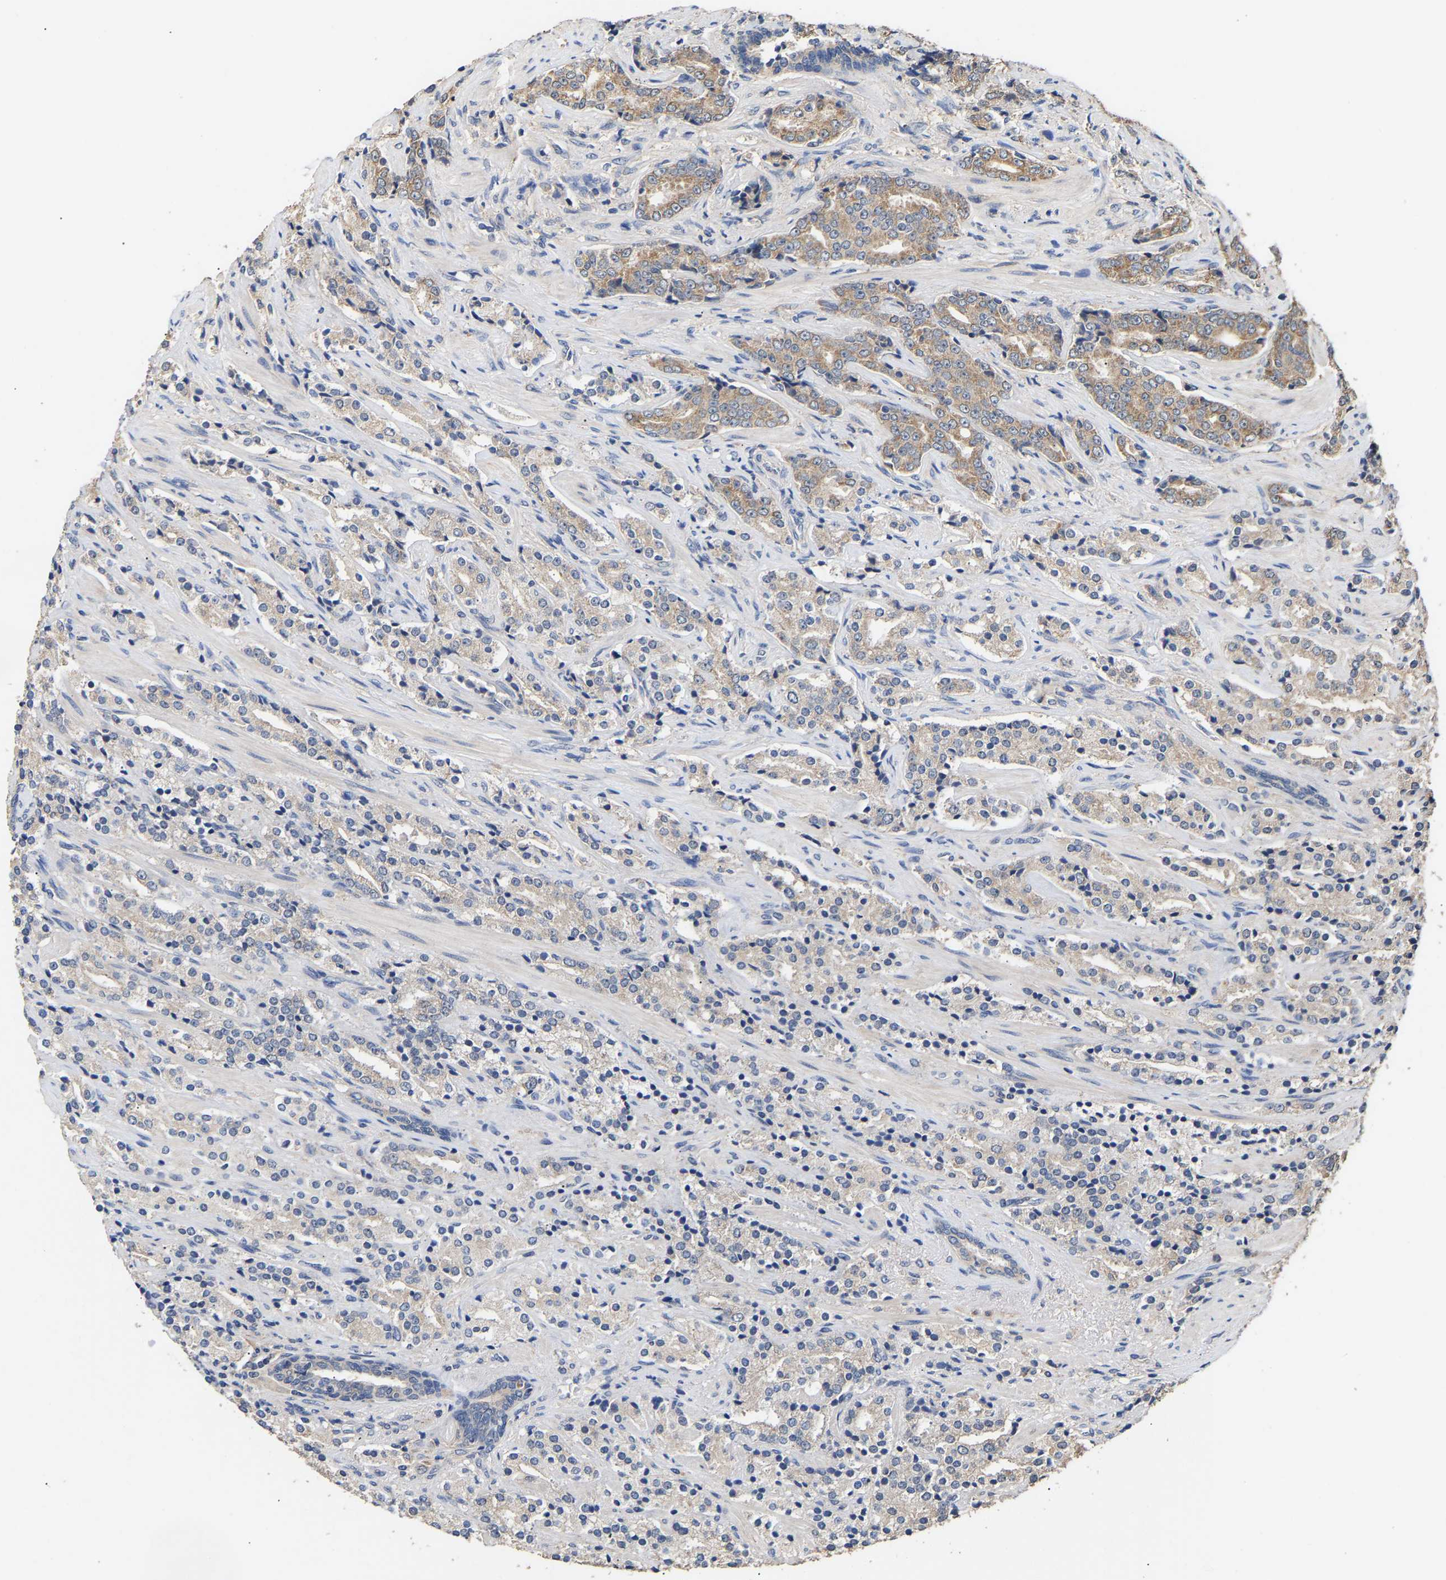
{"staining": {"intensity": "moderate", "quantity": "25%-75%", "location": "cytoplasmic/membranous"}, "tissue": "prostate cancer", "cell_type": "Tumor cells", "image_type": "cancer", "snomed": [{"axis": "morphology", "description": "Adenocarcinoma, High grade"}, {"axis": "topography", "description": "Prostate"}], "caption": "Moderate cytoplasmic/membranous protein expression is appreciated in about 25%-75% of tumor cells in prostate high-grade adenocarcinoma.", "gene": "ZNF26", "patient": {"sex": "male", "age": 71}}